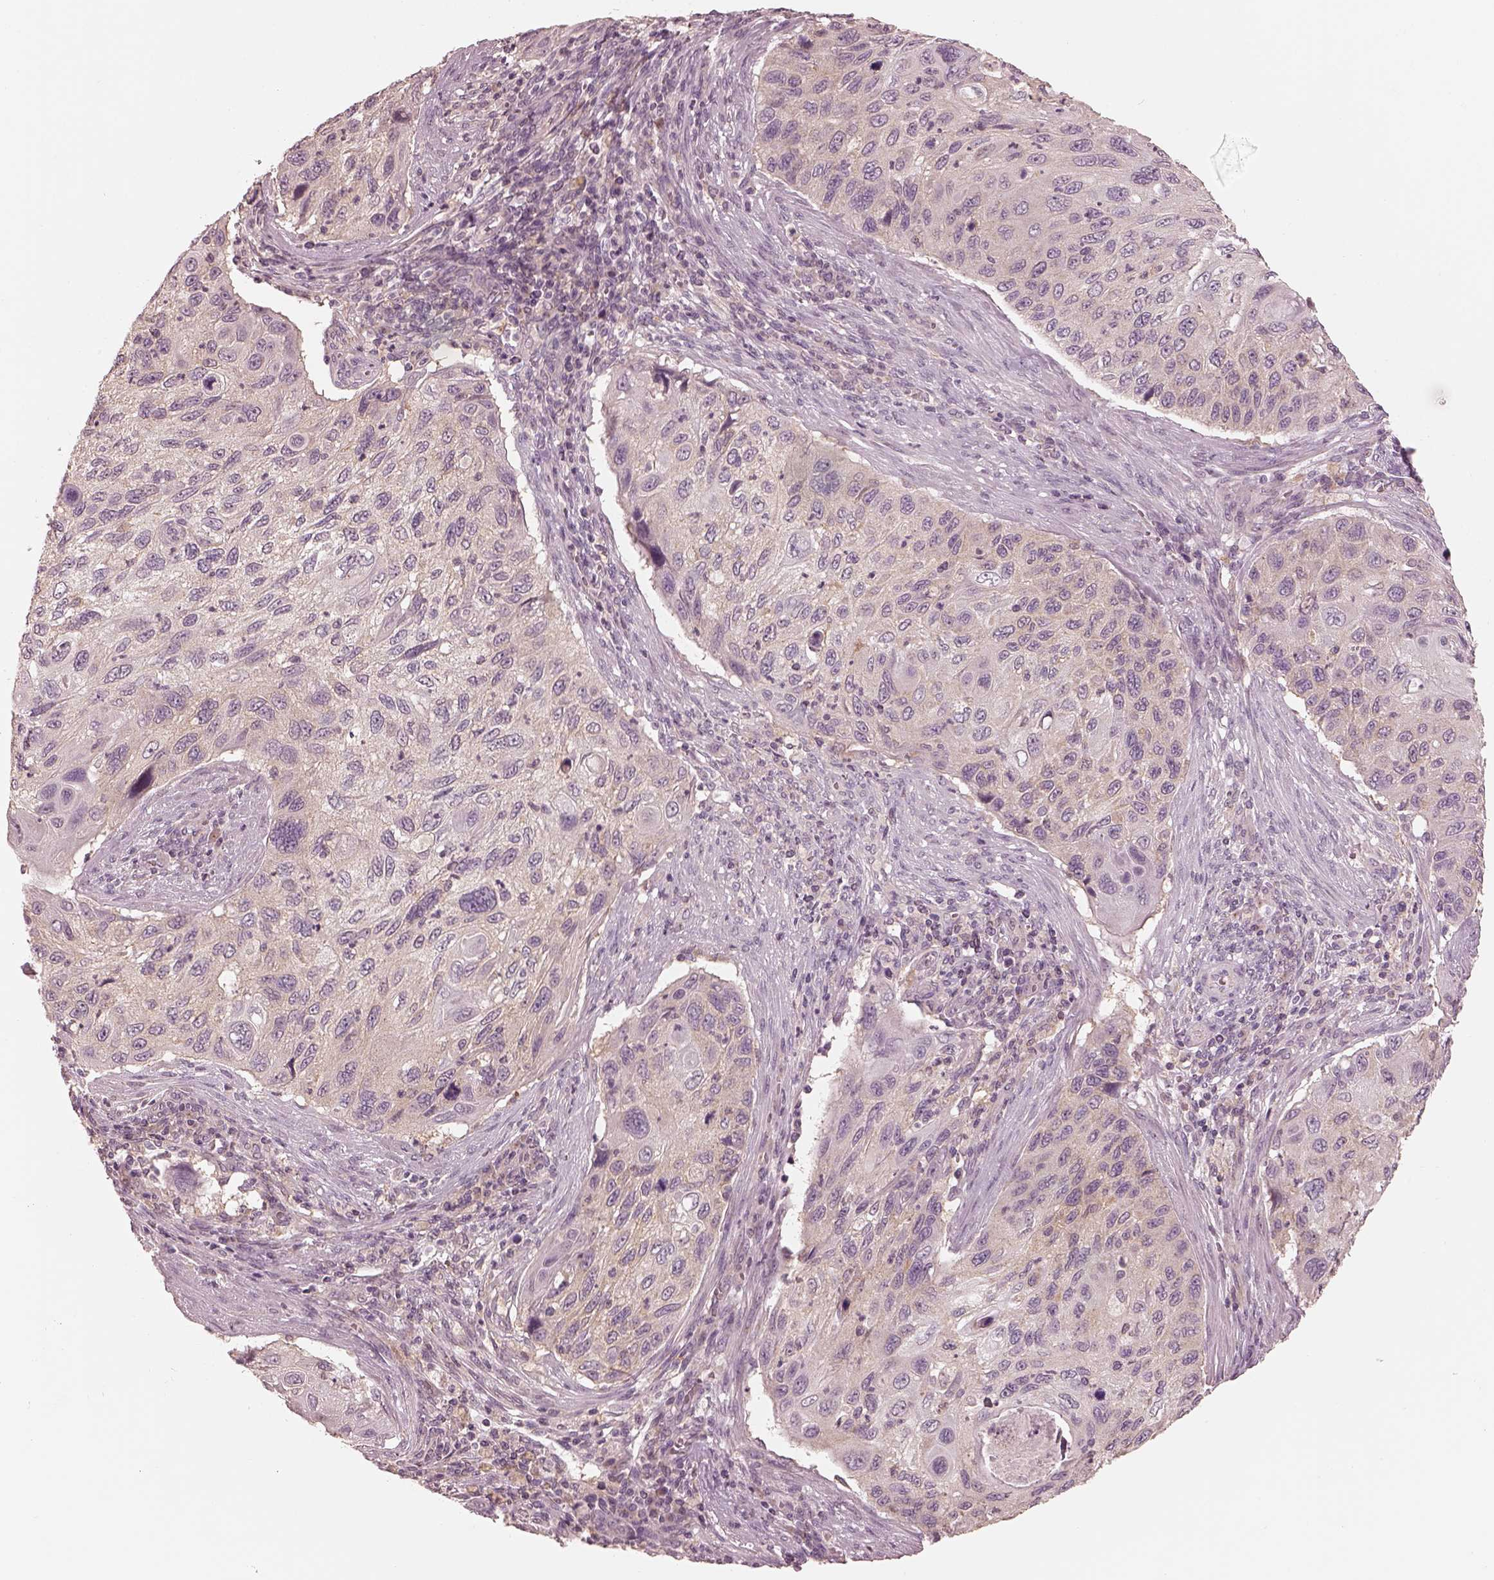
{"staining": {"intensity": "weak", "quantity": "<25%", "location": "cytoplasmic/membranous"}, "tissue": "cervical cancer", "cell_type": "Tumor cells", "image_type": "cancer", "snomed": [{"axis": "morphology", "description": "Squamous cell carcinoma, NOS"}, {"axis": "topography", "description": "Cervix"}], "caption": "Protein analysis of squamous cell carcinoma (cervical) exhibits no significant expression in tumor cells.", "gene": "PRKACG", "patient": {"sex": "female", "age": 70}}